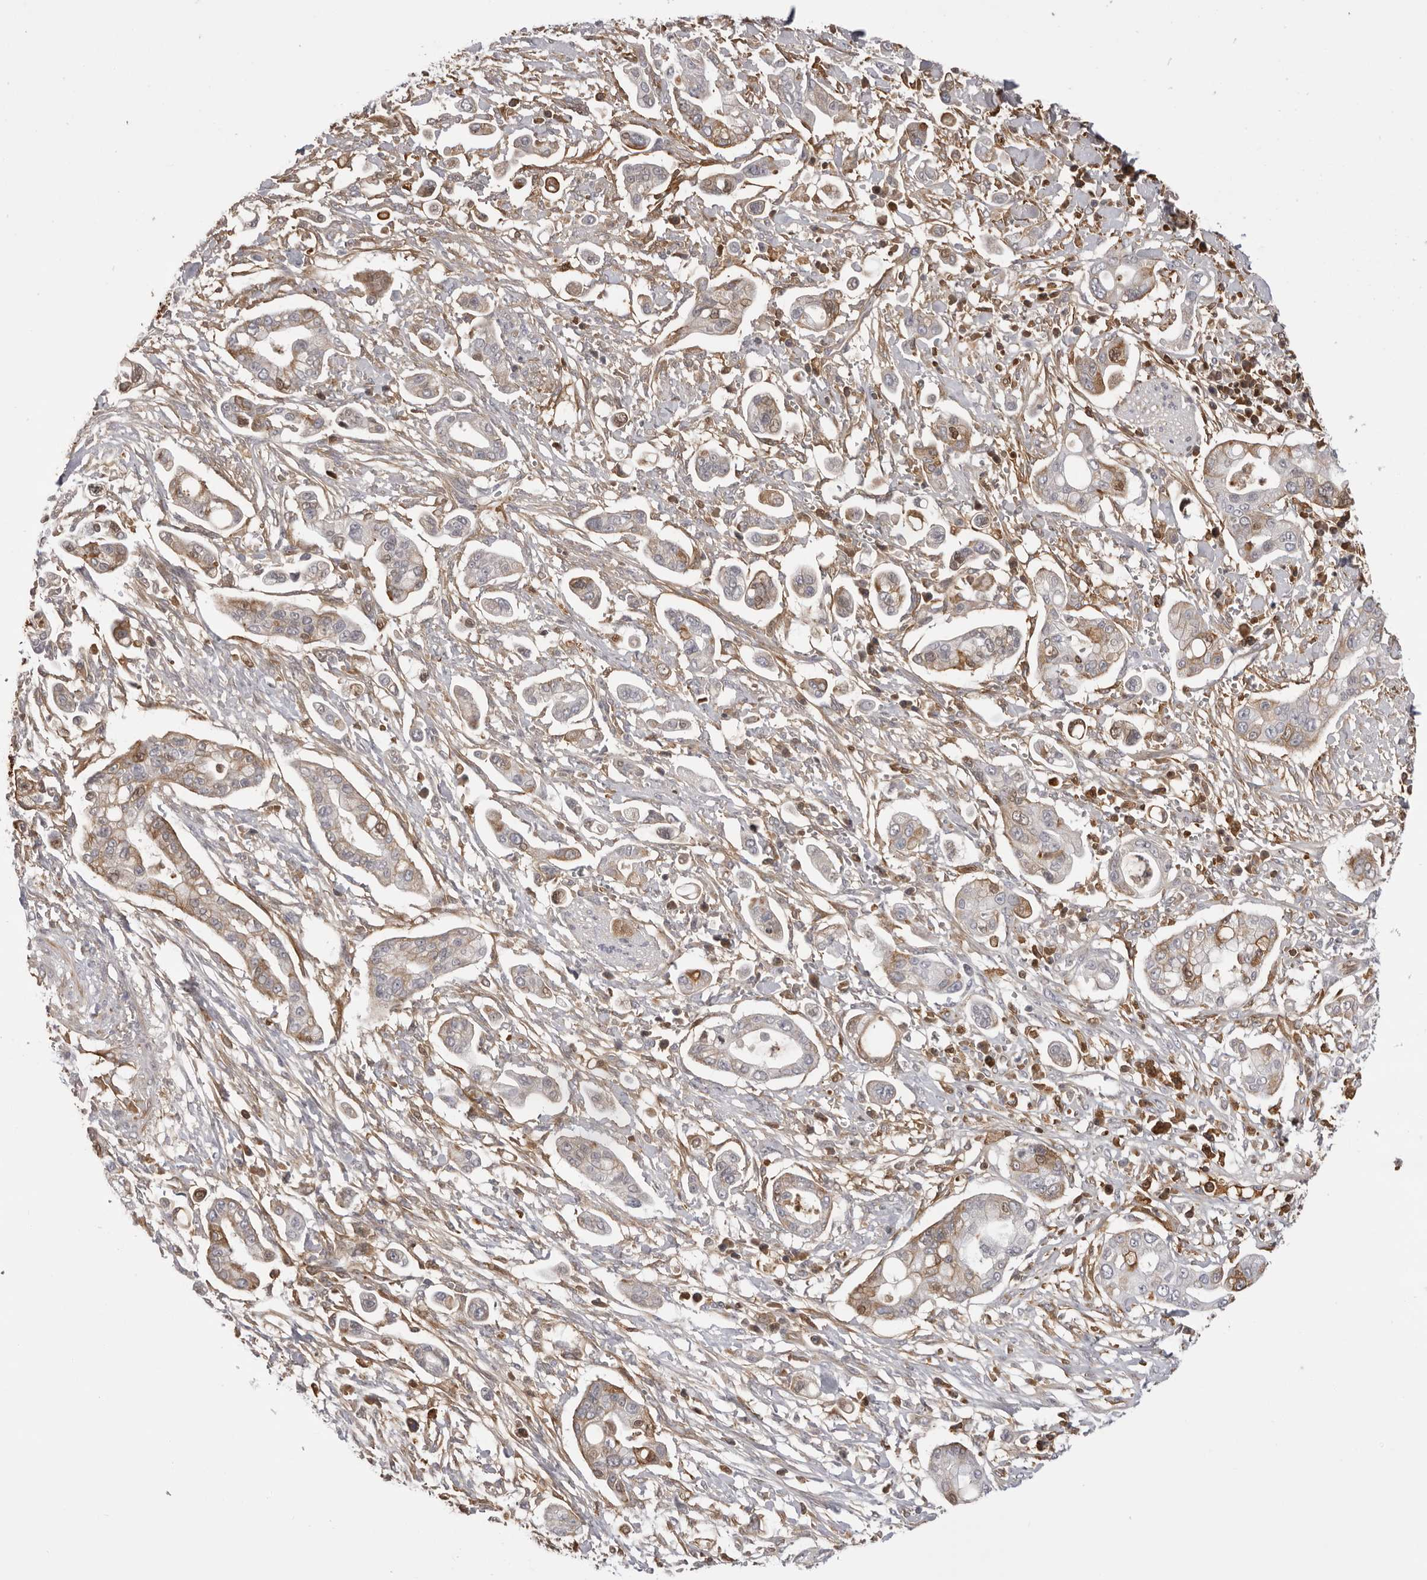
{"staining": {"intensity": "weak", "quantity": "25%-75%", "location": "cytoplasmic/membranous"}, "tissue": "pancreatic cancer", "cell_type": "Tumor cells", "image_type": "cancer", "snomed": [{"axis": "morphology", "description": "Adenocarcinoma, NOS"}, {"axis": "topography", "description": "Pancreas"}], "caption": "High-magnification brightfield microscopy of adenocarcinoma (pancreatic) stained with DAB (brown) and counterstained with hematoxylin (blue). tumor cells exhibit weak cytoplasmic/membranous expression is present in approximately25%-75% of cells.", "gene": "PLEKHF2", "patient": {"sex": "male", "age": 68}}